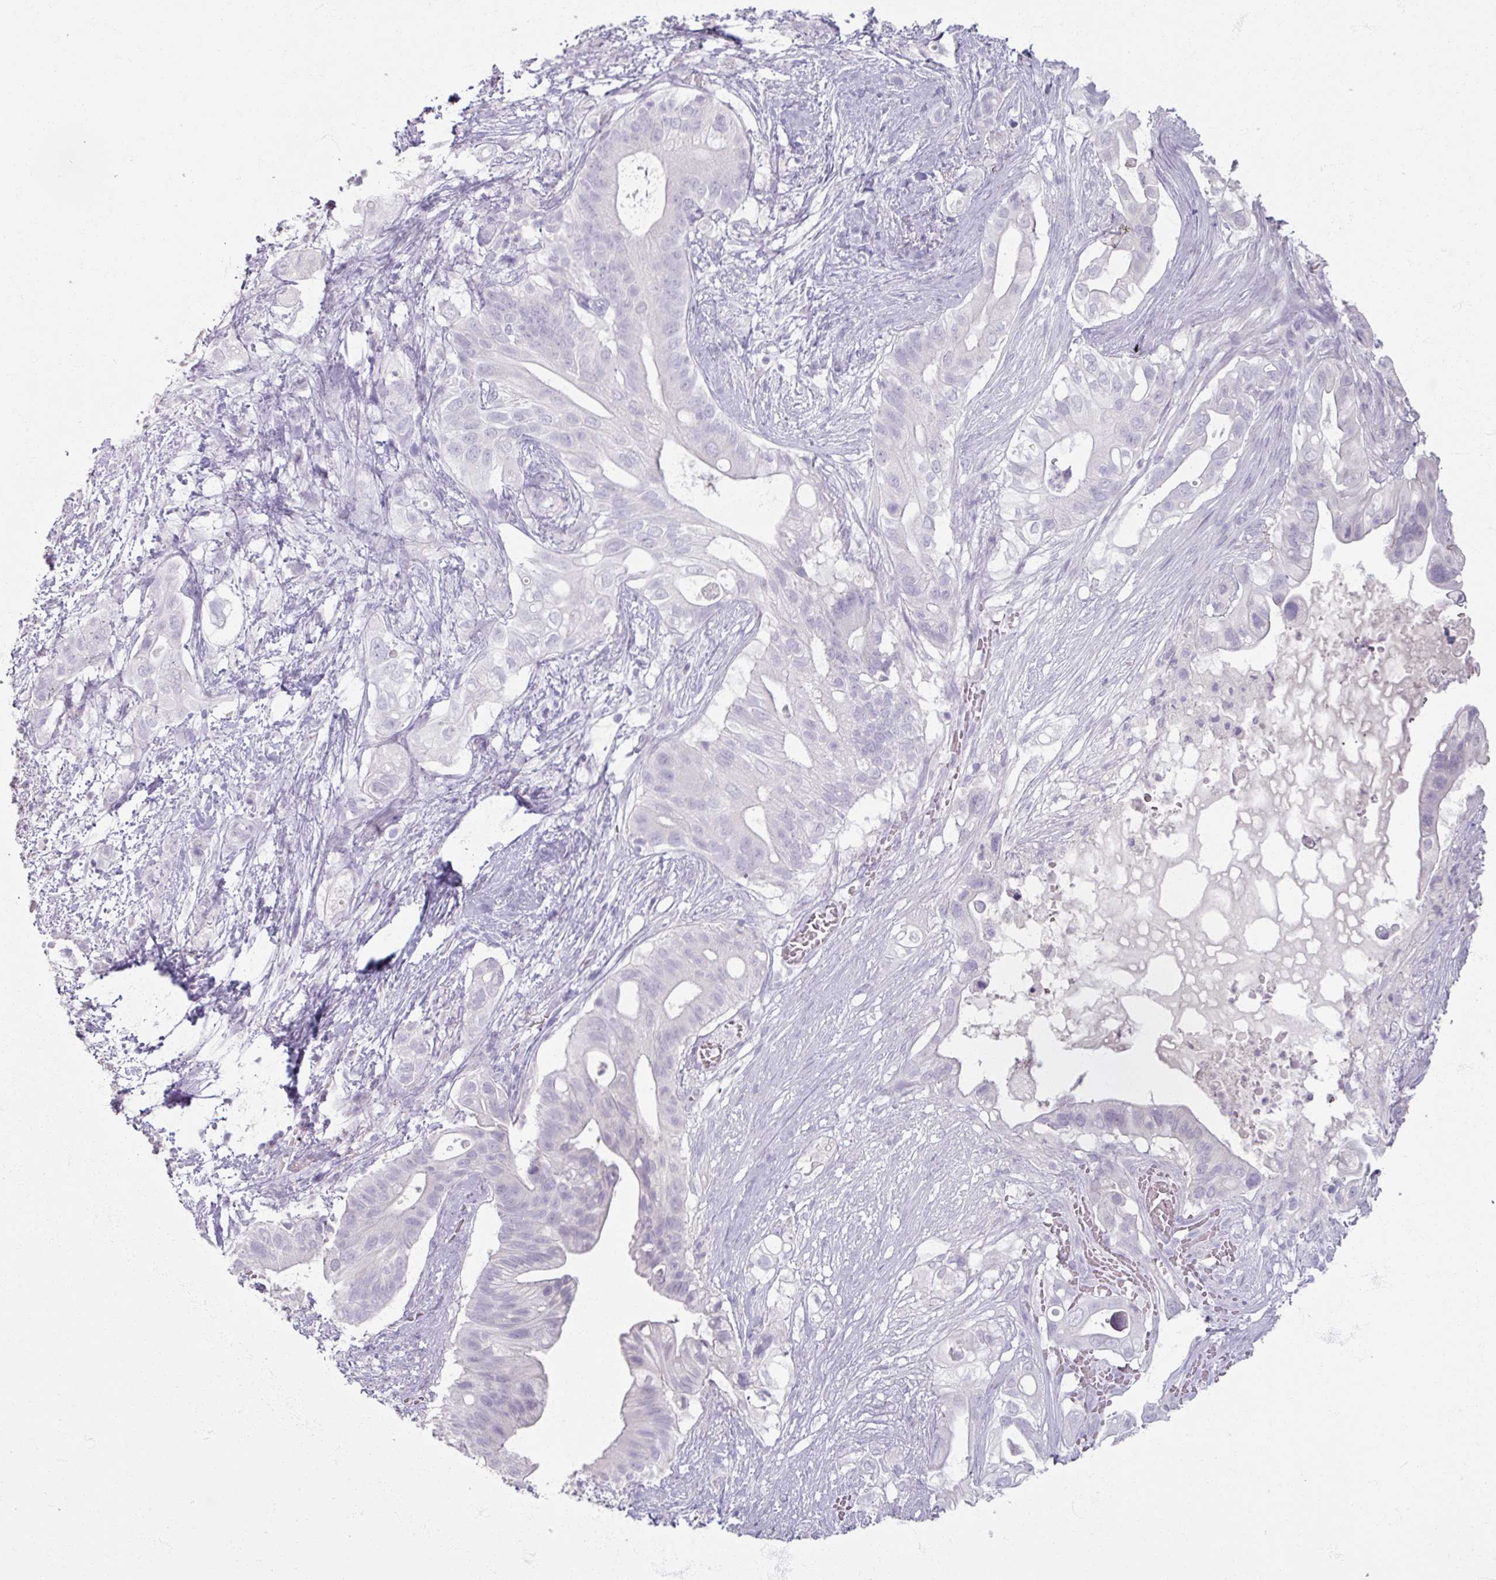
{"staining": {"intensity": "negative", "quantity": "none", "location": "none"}, "tissue": "pancreatic cancer", "cell_type": "Tumor cells", "image_type": "cancer", "snomed": [{"axis": "morphology", "description": "Adenocarcinoma, NOS"}, {"axis": "topography", "description": "Pancreas"}], "caption": "Tumor cells show no significant positivity in pancreatic cancer (adenocarcinoma).", "gene": "TG", "patient": {"sex": "female", "age": 72}}